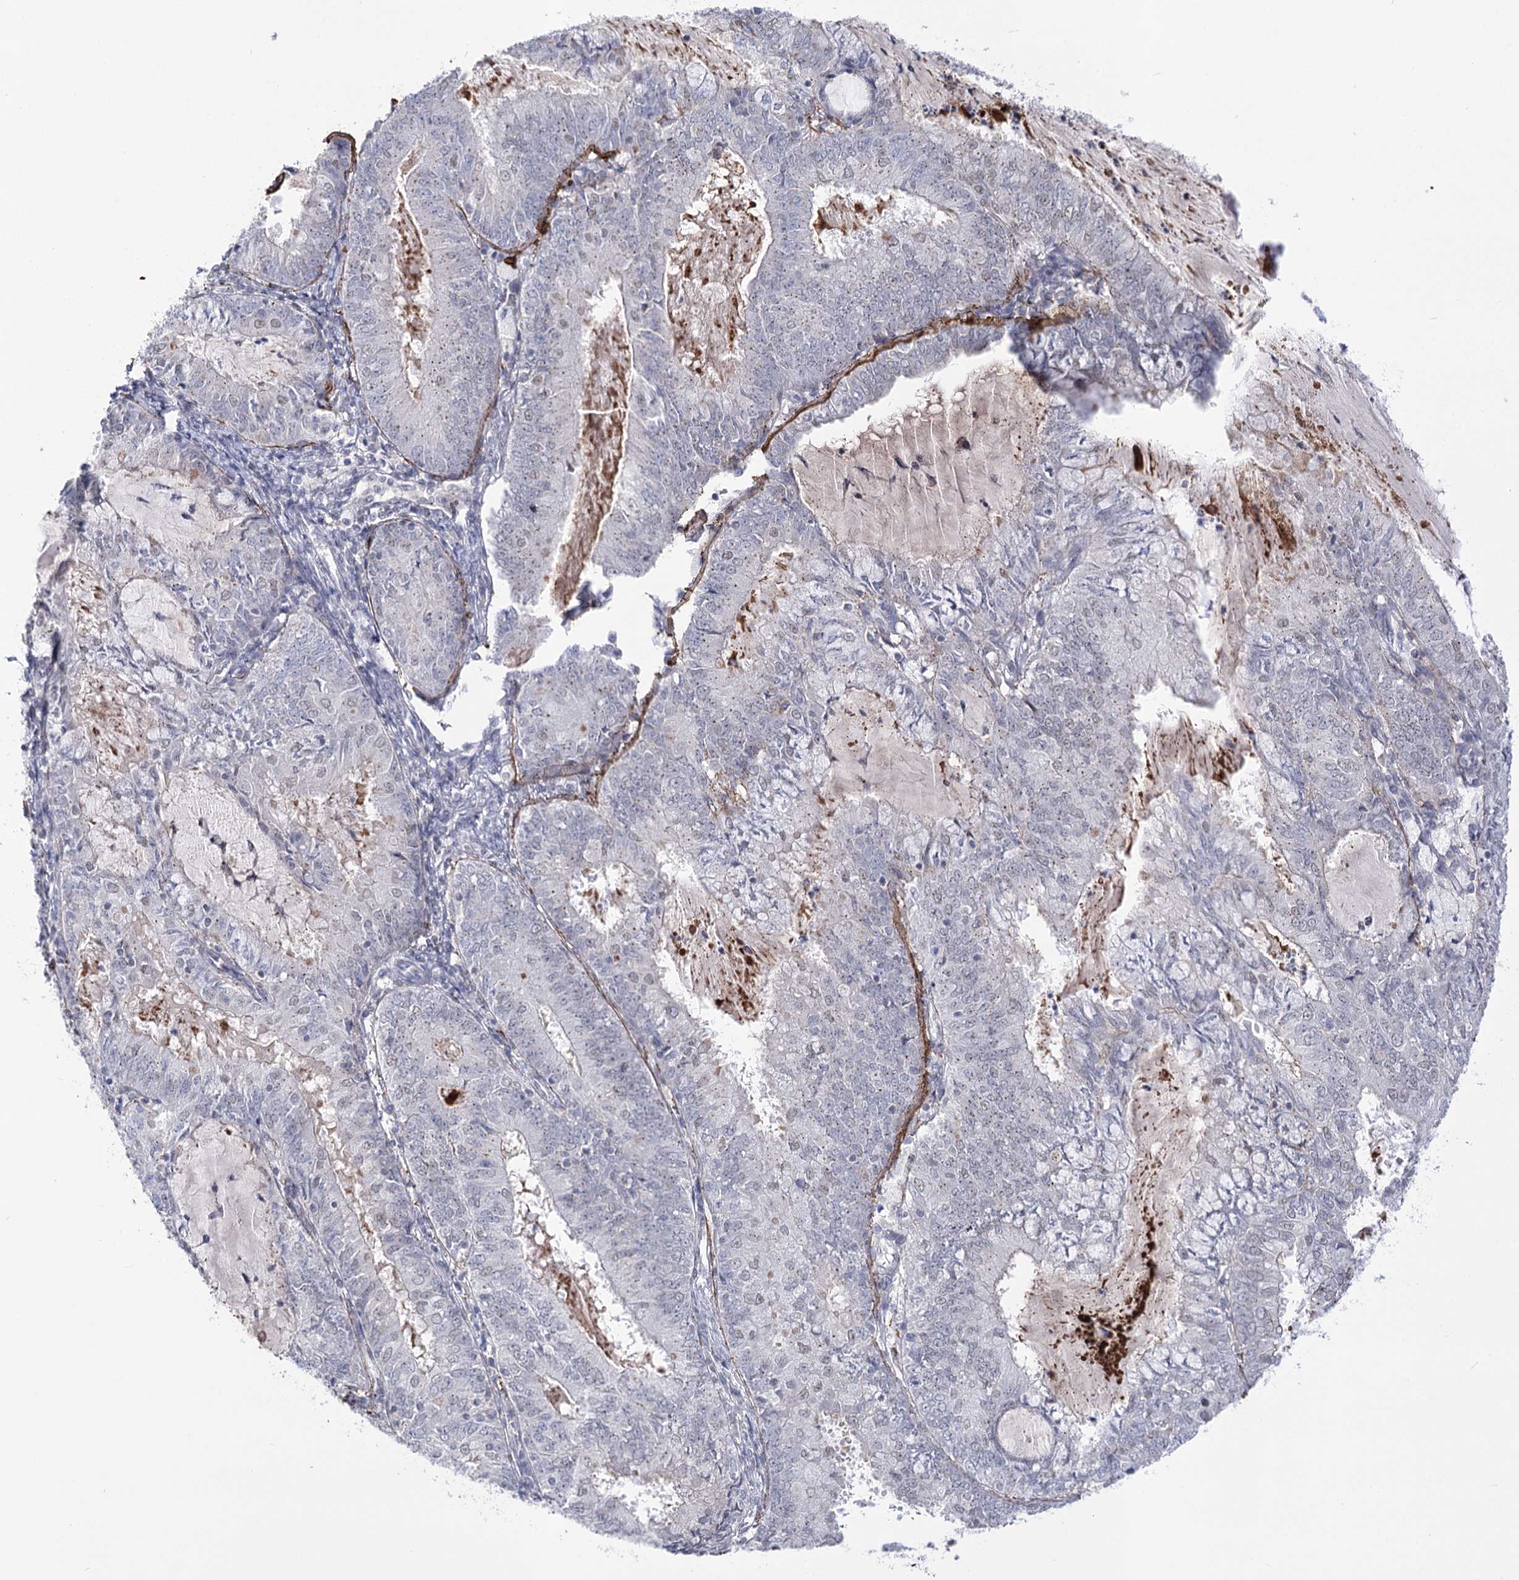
{"staining": {"intensity": "negative", "quantity": "none", "location": "none"}, "tissue": "endometrial cancer", "cell_type": "Tumor cells", "image_type": "cancer", "snomed": [{"axis": "morphology", "description": "Adenocarcinoma, NOS"}, {"axis": "topography", "description": "Endometrium"}], "caption": "Immunohistochemistry micrograph of human endometrial cancer (adenocarcinoma) stained for a protein (brown), which reveals no expression in tumor cells.", "gene": "ATP10B", "patient": {"sex": "female", "age": 57}}